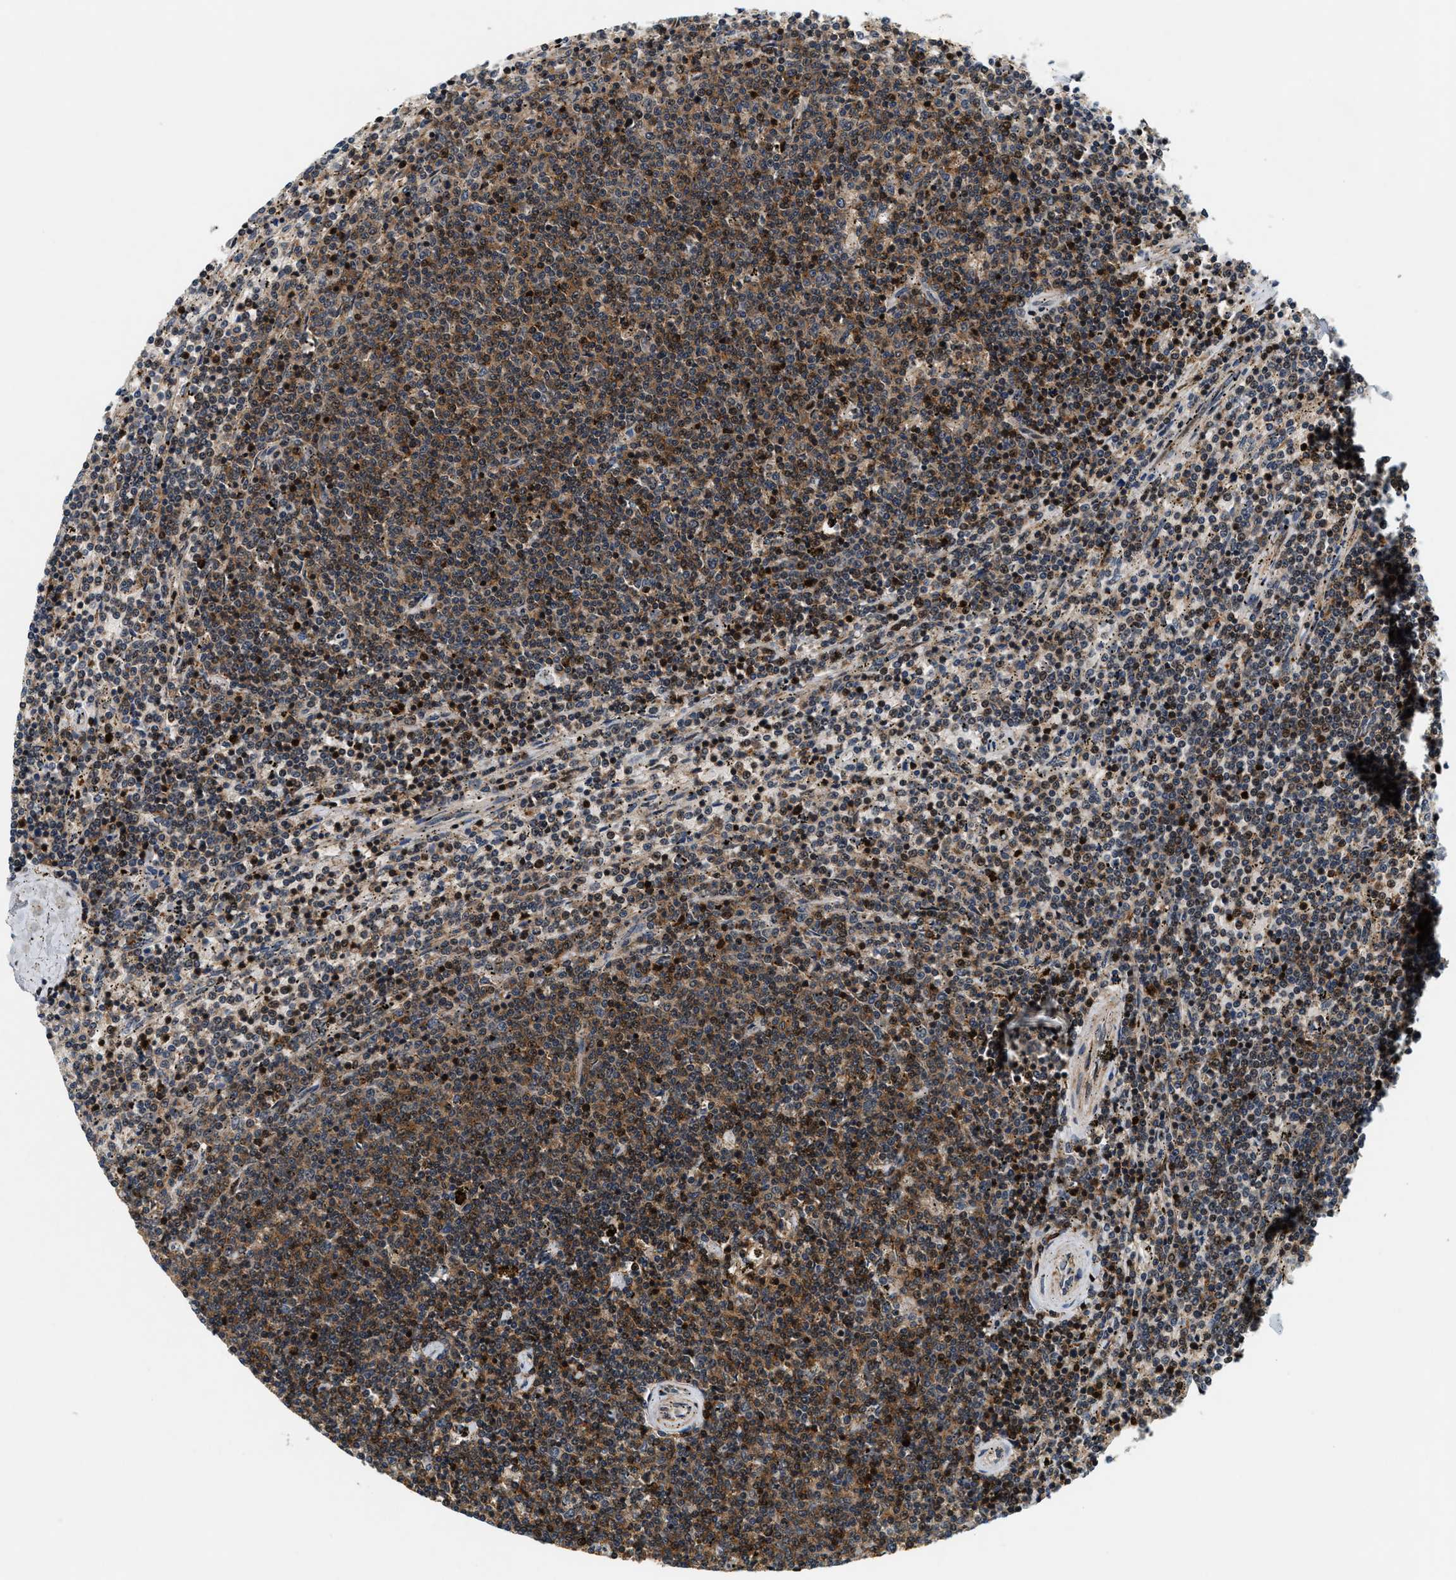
{"staining": {"intensity": "strong", "quantity": ">75%", "location": "cytoplasmic/membranous"}, "tissue": "lymphoma", "cell_type": "Tumor cells", "image_type": "cancer", "snomed": [{"axis": "morphology", "description": "Malignant lymphoma, non-Hodgkin's type, Low grade"}, {"axis": "topography", "description": "Spleen"}], "caption": "Tumor cells display strong cytoplasmic/membranous staining in about >75% of cells in lymphoma. The protein is stained brown, and the nuclei are stained in blue (DAB IHC with brightfield microscopy, high magnification).", "gene": "SAMD9", "patient": {"sex": "female", "age": 50}}